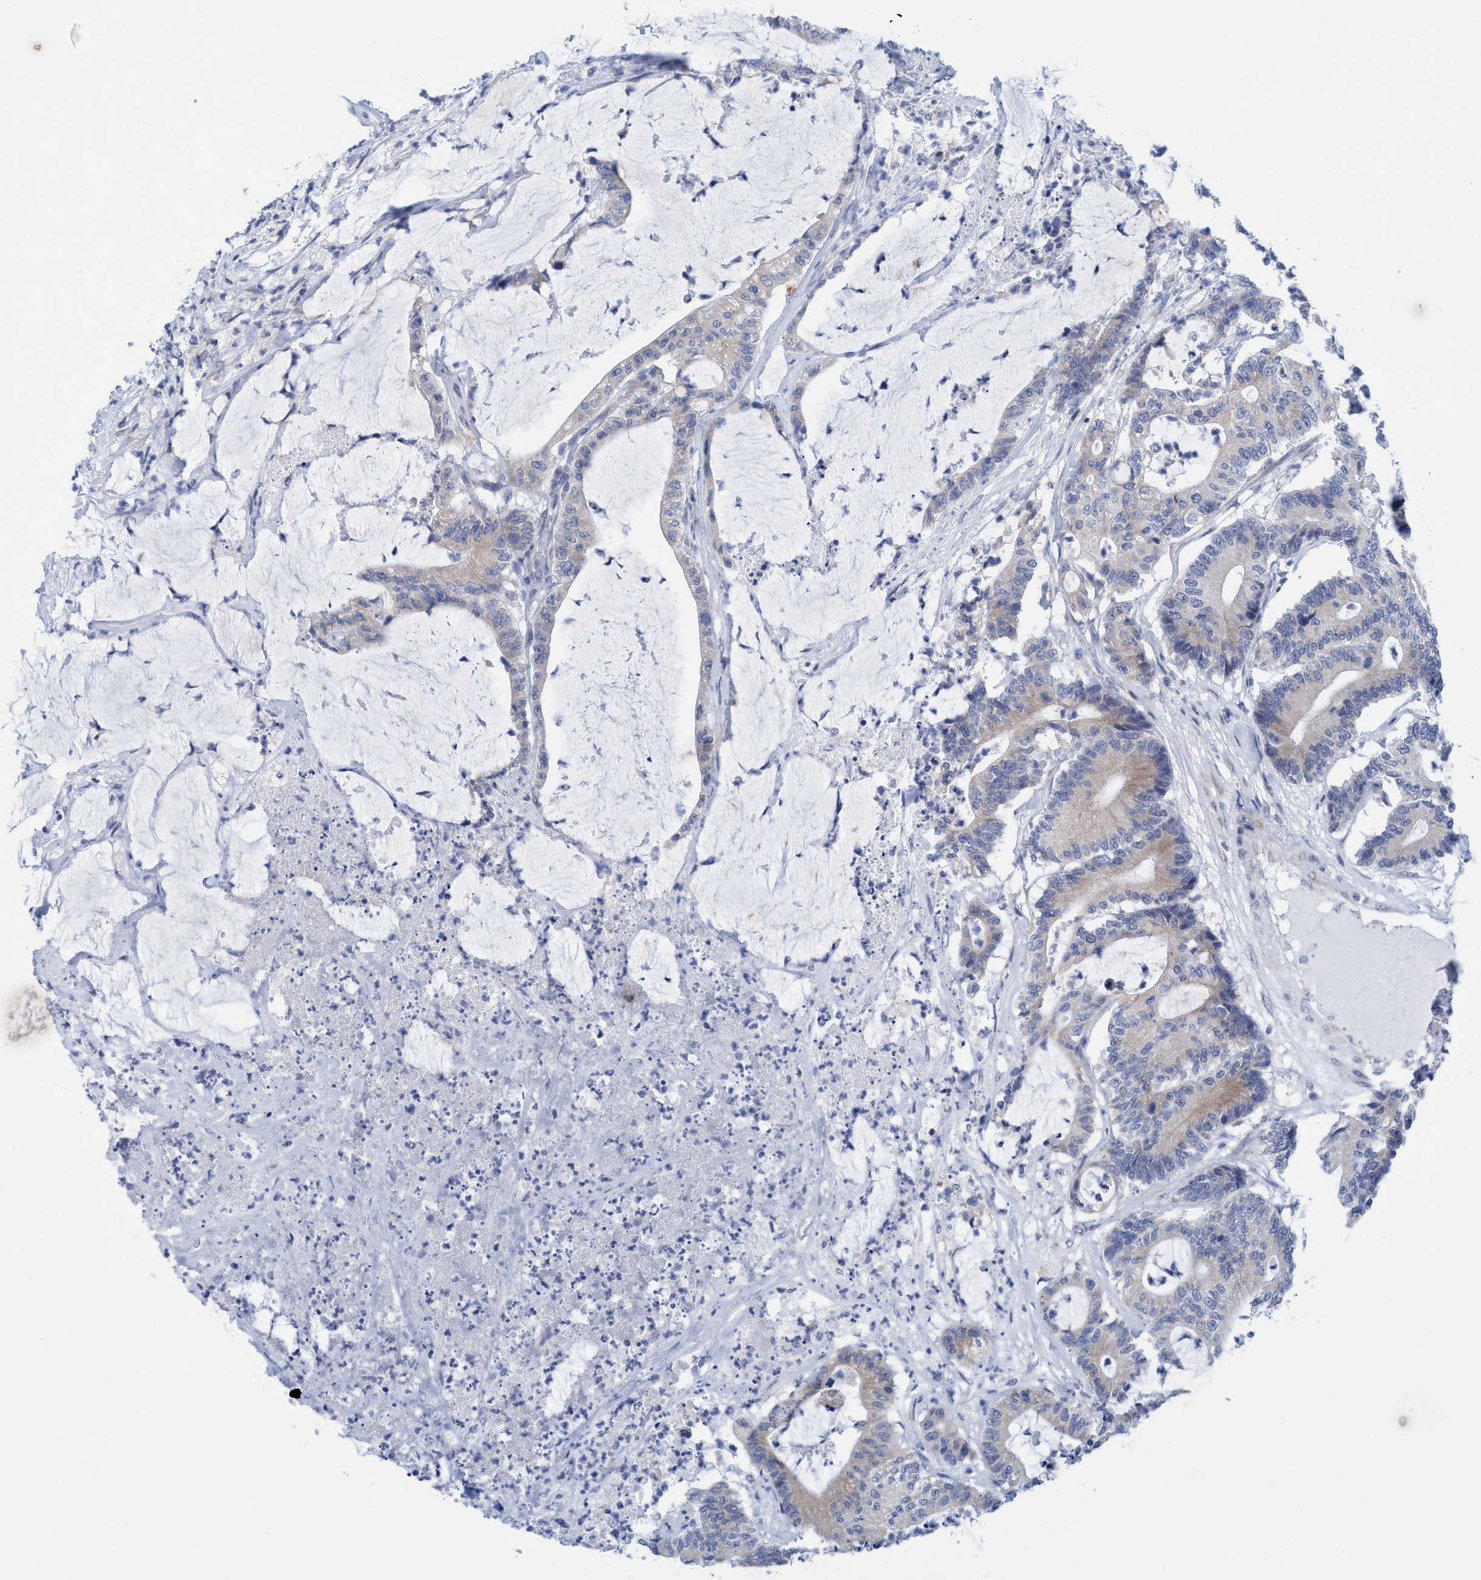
{"staining": {"intensity": "weak", "quantity": ">75%", "location": "cytoplasmic/membranous"}, "tissue": "colorectal cancer", "cell_type": "Tumor cells", "image_type": "cancer", "snomed": [{"axis": "morphology", "description": "Adenocarcinoma, NOS"}, {"axis": "topography", "description": "Colon"}], "caption": "Protein expression analysis of colorectal cancer (adenocarcinoma) reveals weak cytoplasmic/membranous expression in about >75% of tumor cells.", "gene": "RSAD1", "patient": {"sex": "female", "age": 84}}